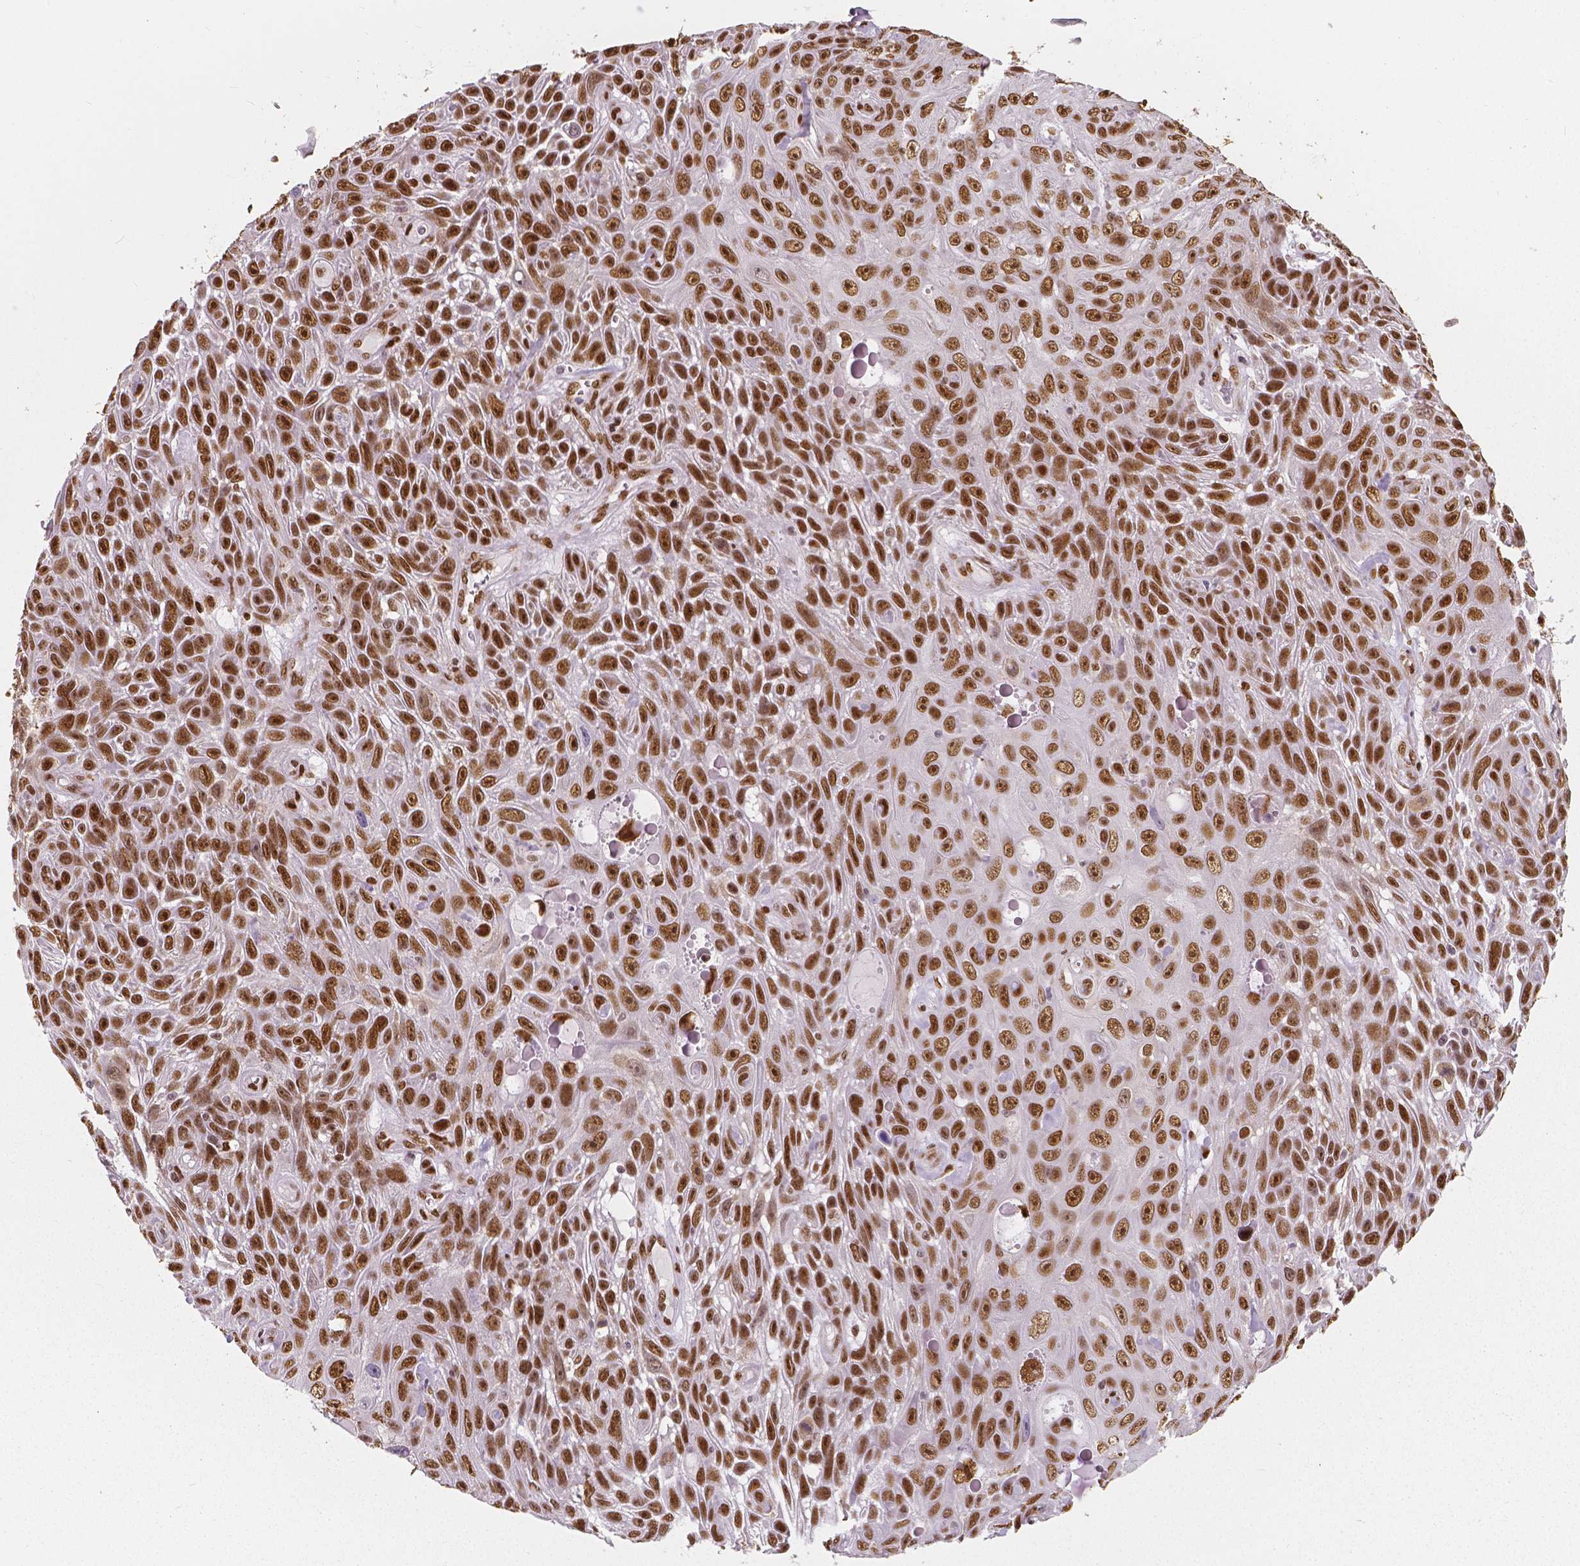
{"staining": {"intensity": "moderate", "quantity": ">75%", "location": "nuclear"}, "tissue": "skin cancer", "cell_type": "Tumor cells", "image_type": "cancer", "snomed": [{"axis": "morphology", "description": "Squamous cell carcinoma, NOS"}, {"axis": "topography", "description": "Skin"}], "caption": "Skin cancer (squamous cell carcinoma) was stained to show a protein in brown. There is medium levels of moderate nuclear expression in about >75% of tumor cells.", "gene": "NUCKS1", "patient": {"sex": "male", "age": 82}}